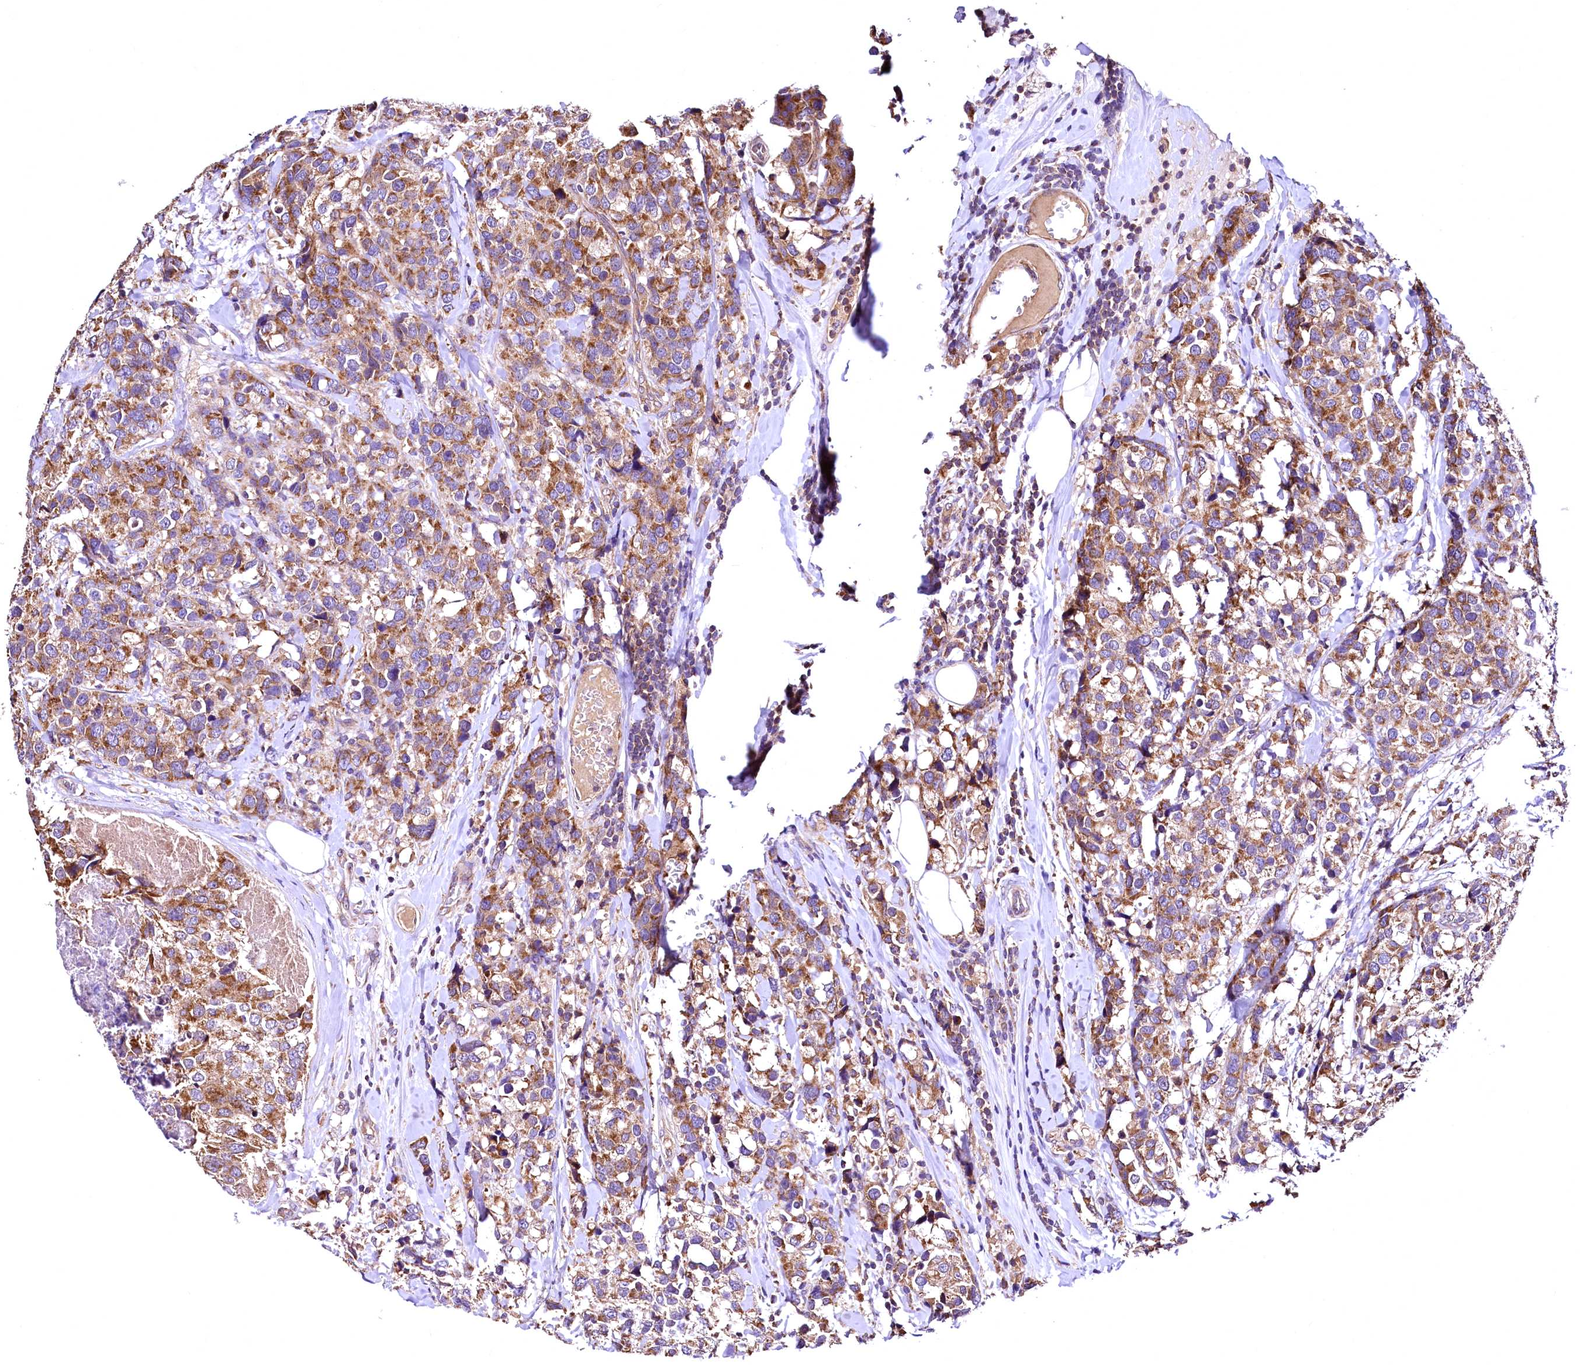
{"staining": {"intensity": "moderate", "quantity": ">75%", "location": "cytoplasmic/membranous"}, "tissue": "breast cancer", "cell_type": "Tumor cells", "image_type": "cancer", "snomed": [{"axis": "morphology", "description": "Lobular carcinoma"}, {"axis": "topography", "description": "Breast"}], "caption": "Breast cancer (lobular carcinoma) tissue exhibits moderate cytoplasmic/membranous expression in approximately >75% of tumor cells, visualized by immunohistochemistry.", "gene": "MRPL57", "patient": {"sex": "female", "age": 59}}